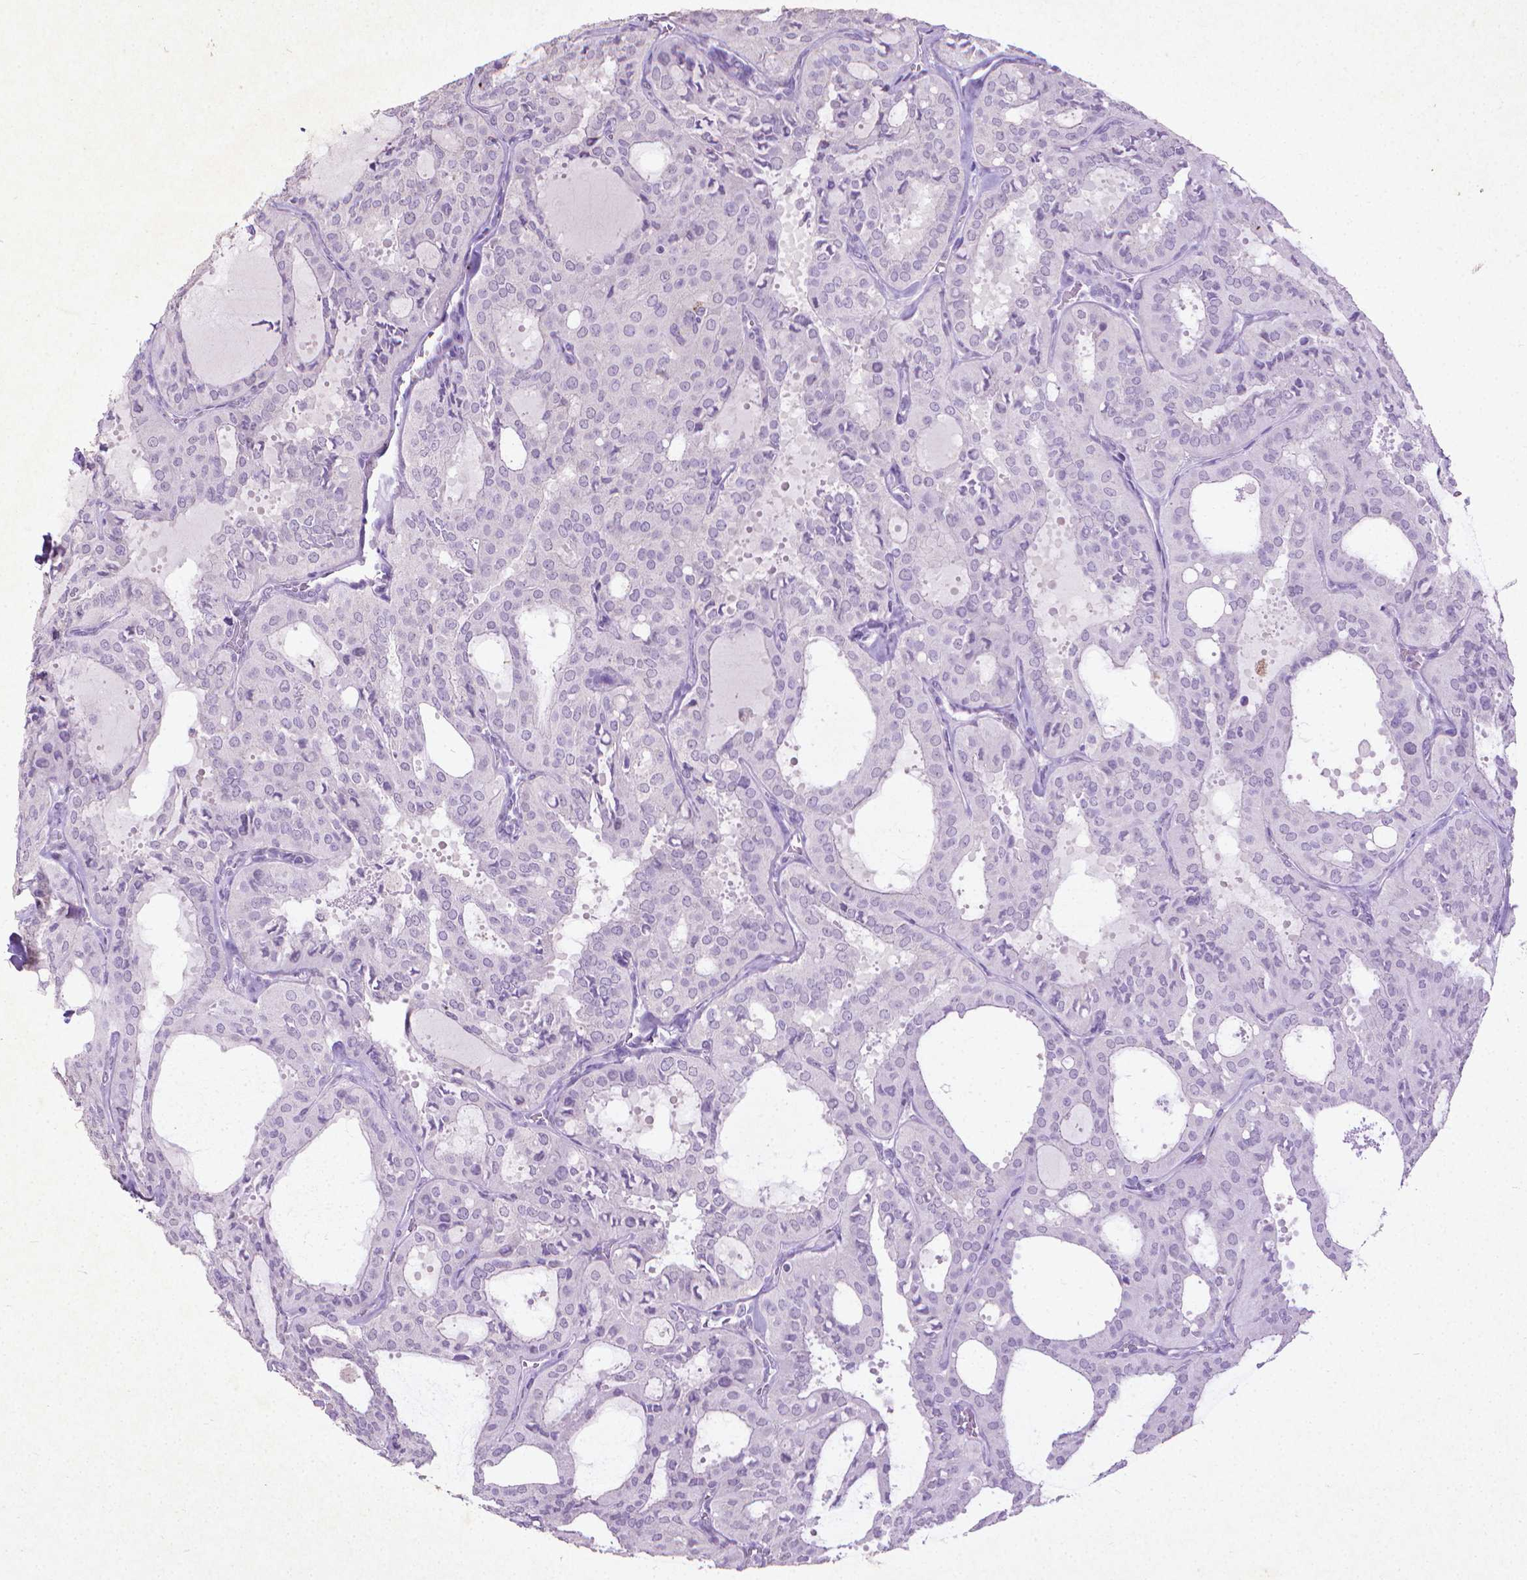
{"staining": {"intensity": "negative", "quantity": "none", "location": "none"}, "tissue": "thyroid cancer", "cell_type": "Tumor cells", "image_type": "cancer", "snomed": [{"axis": "morphology", "description": "Follicular adenoma carcinoma, NOS"}, {"axis": "topography", "description": "Thyroid gland"}], "caption": "An IHC micrograph of thyroid cancer is shown. There is no staining in tumor cells of thyroid cancer.", "gene": "KRT5", "patient": {"sex": "male", "age": 75}}